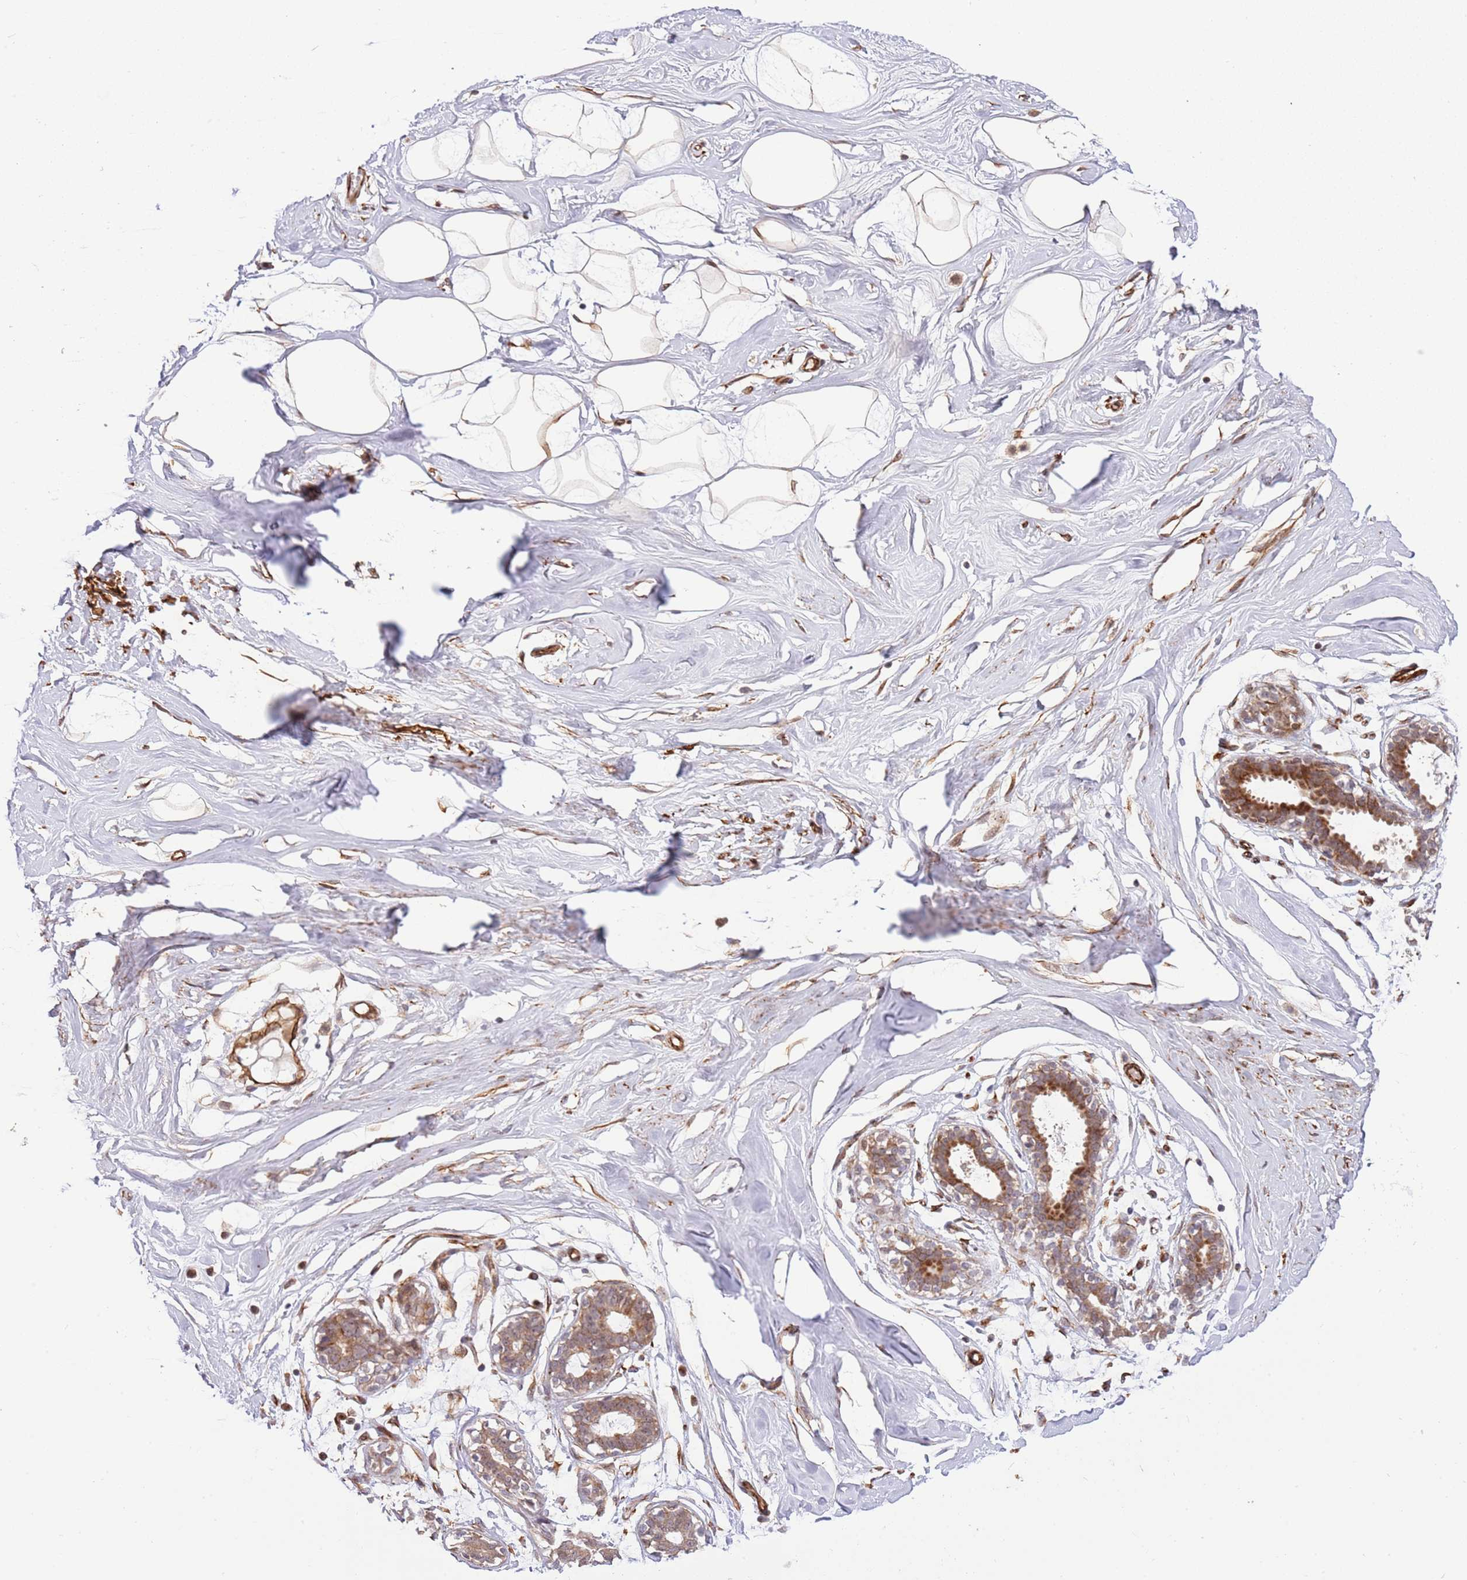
{"staining": {"intensity": "moderate", "quantity": ">75%", "location": "cytoplasmic/membranous"}, "tissue": "breast", "cell_type": "Adipocytes", "image_type": "normal", "snomed": [{"axis": "morphology", "description": "Normal tissue, NOS"}, {"axis": "morphology", "description": "Adenoma, NOS"}, {"axis": "topography", "description": "Breast"}], "caption": "Immunohistochemical staining of unremarkable breast shows medium levels of moderate cytoplasmic/membranous positivity in about >75% of adipocytes.", "gene": "NEK3", "patient": {"sex": "female", "age": 23}}